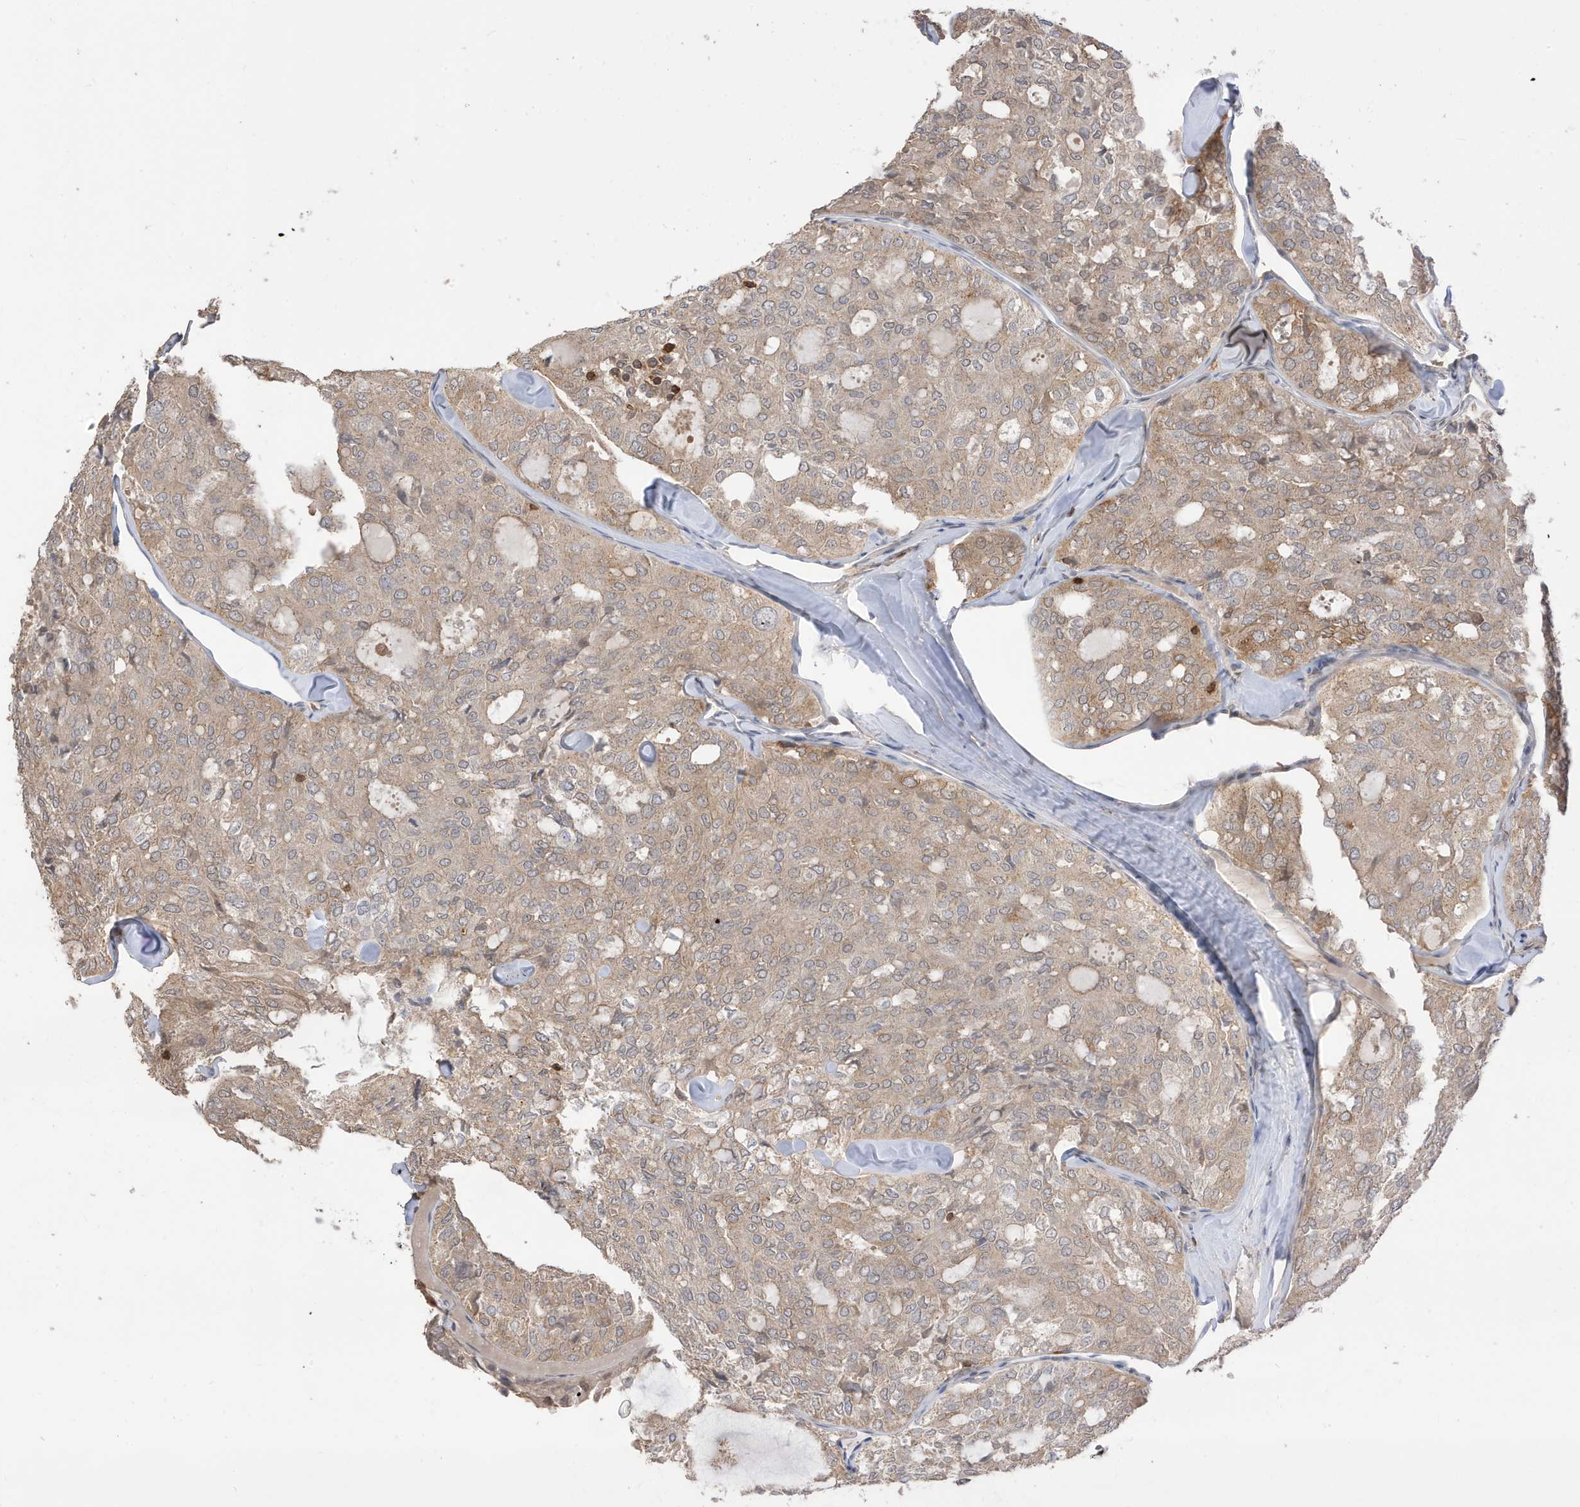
{"staining": {"intensity": "weak", "quantity": ">75%", "location": "cytoplasmic/membranous"}, "tissue": "thyroid cancer", "cell_type": "Tumor cells", "image_type": "cancer", "snomed": [{"axis": "morphology", "description": "Follicular adenoma carcinoma, NOS"}, {"axis": "topography", "description": "Thyroid gland"}], "caption": "This image demonstrates thyroid cancer (follicular adenoma carcinoma) stained with IHC to label a protein in brown. The cytoplasmic/membranous of tumor cells show weak positivity for the protein. Nuclei are counter-stained blue.", "gene": "TAB3", "patient": {"sex": "male", "age": 75}}